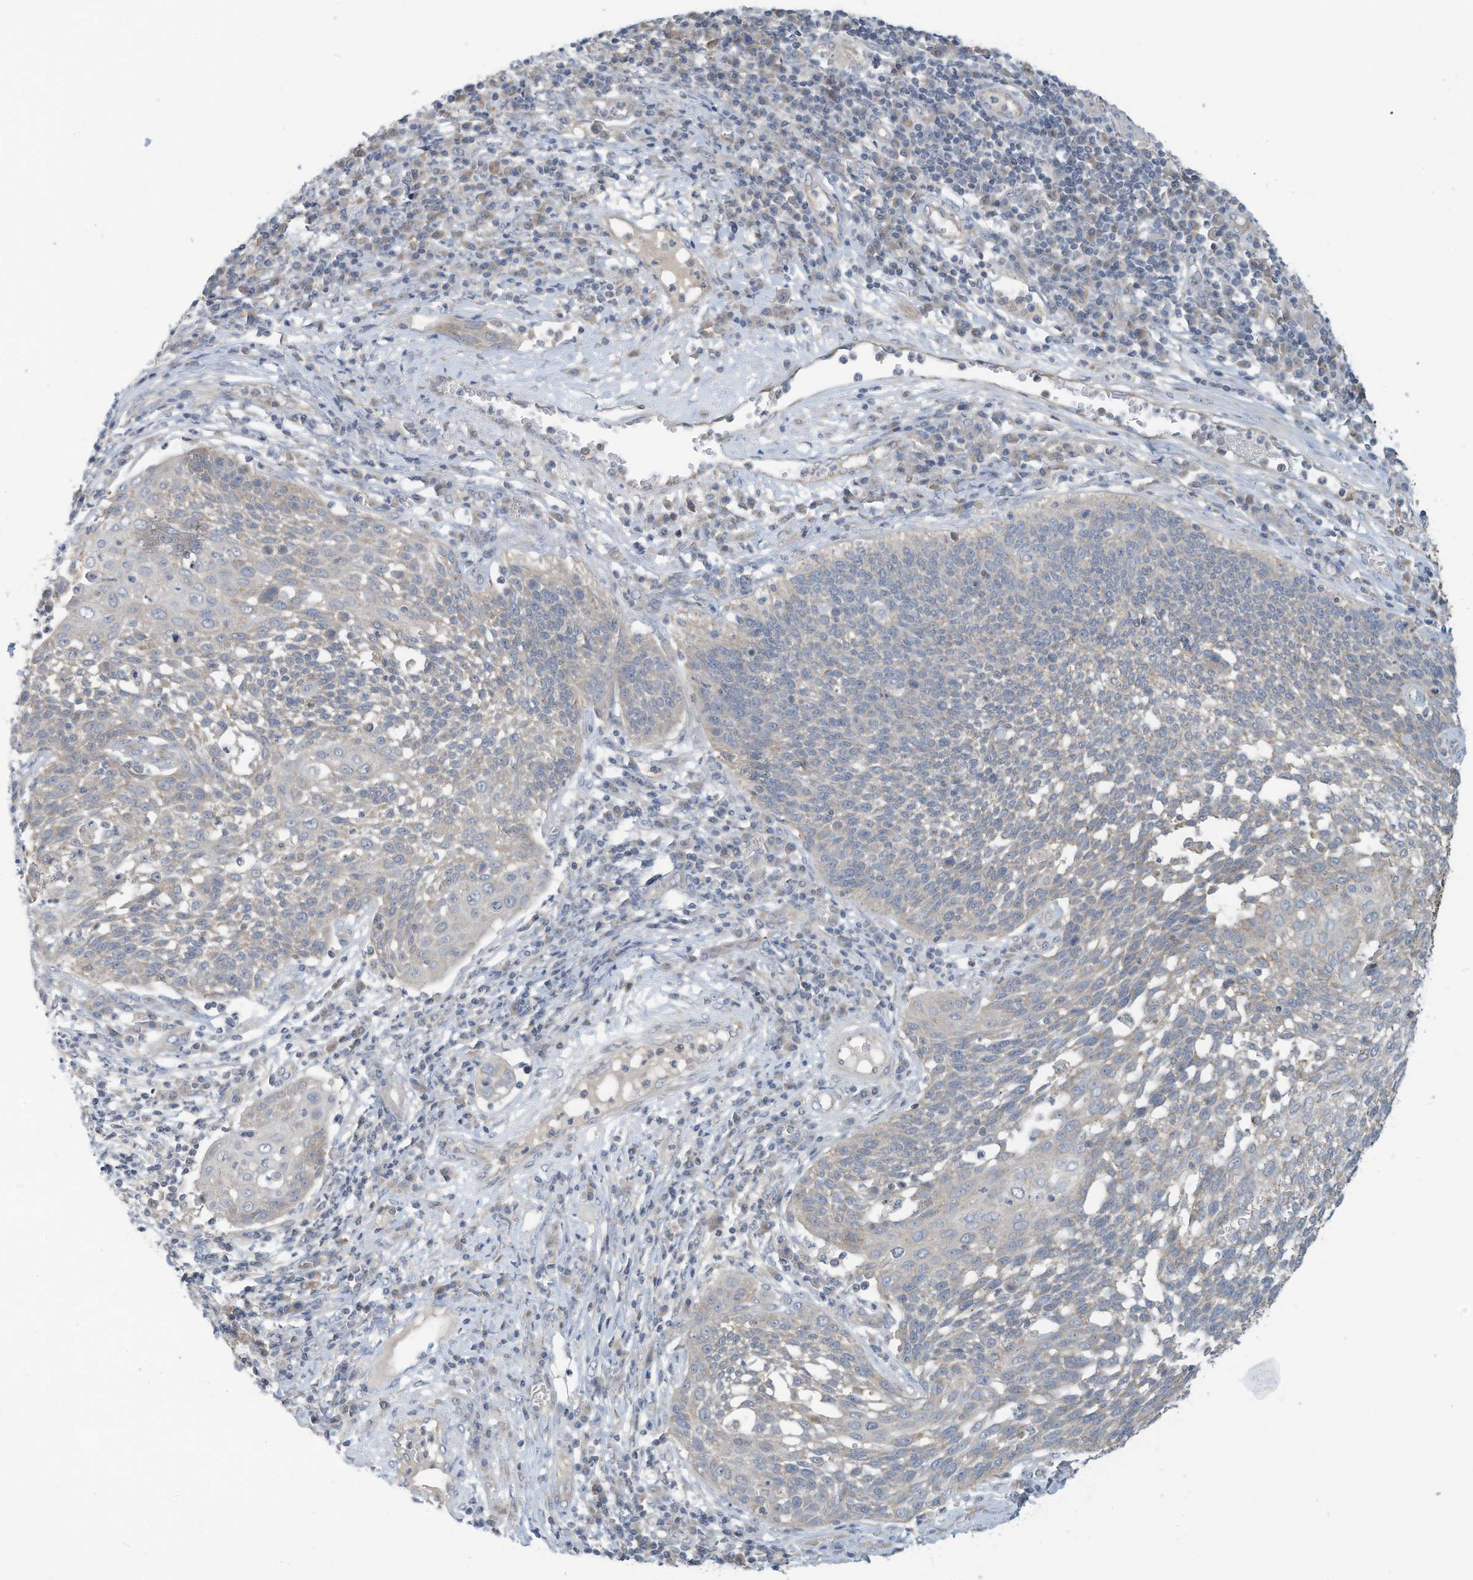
{"staining": {"intensity": "negative", "quantity": "none", "location": "none"}, "tissue": "cervical cancer", "cell_type": "Tumor cells", "image_type": "cancer", "snomed": [{"axis": "morphology", "description": "Squamous cell carcinoma, NOS"}, {"axis": "topography", "description": "Cervix"}], "caption": "DAB (3,3'-diaminobenzidine) immunohistochemical staining of squamous cell carcinoma (cervical) shows no significant positivity in tumor cells.", "gene": "SCGB1D2", "patient": {"sex": "female", "age": 34}}